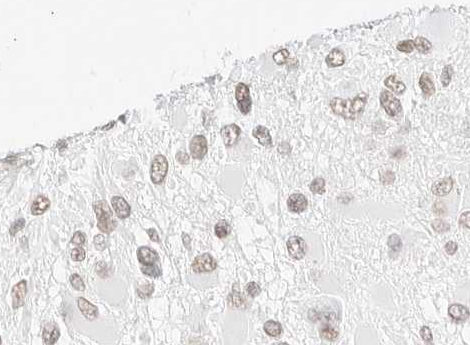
{"staining": {"intensity": "weak", "quantity": ">75%", "location": "nuclear"}, "tissue": "glioma", "cell_type": "Tumor cells", "image_type": "cancer", "snomed": [{"axis": "morphology", "description": "Glioma, malignant, High grade"}, {"axis": "topography", "description": "Brain"}], "caption": "High-magnification brightfield microscopy of glioma stained with DAB (brown) and counterstained with hematoxylin (blue). tumor cells exhibit weak nuclear expression is appreciated in about>75% of cells.", "gene": "FBLN5", "patient": {"sex": "male", "age": 53}}